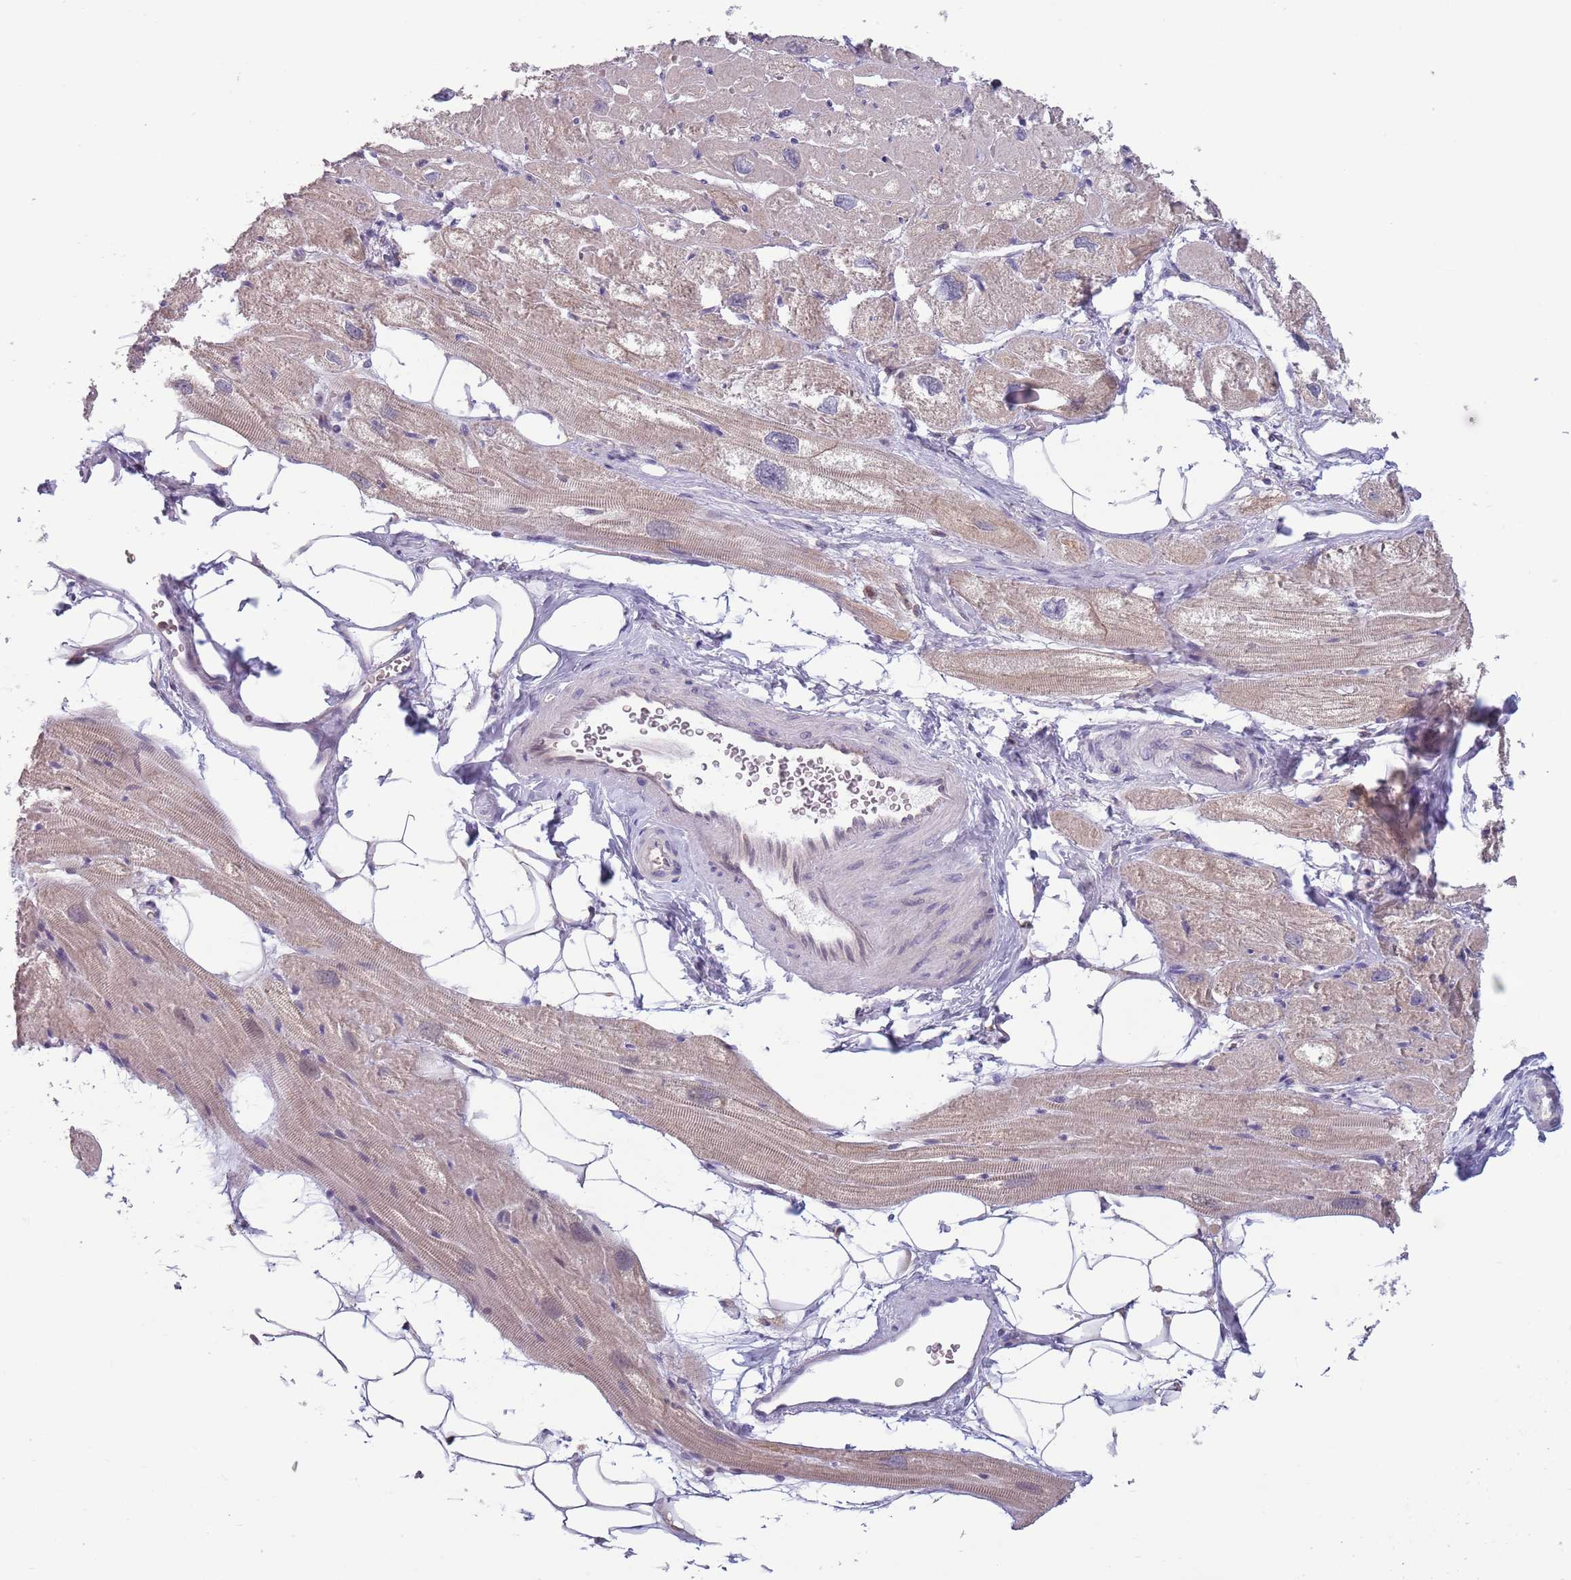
{"staining": {"intensity": "weak", "quantity": ">75%", "location": "cytoplasmic/membranous"}, "tissue": "heart muscle", "cell_type": "Cardiomyocytes", "image_type": "normal", "snomed": [{"axis": "morphology", "description": "Normal tissue, NOS"}, {"axis": "topography", "description": "Heart"}], "caption": "Immunohistochemistry (IHC) micrograph of benign human heart muscle stained for a protein (brown), which demonstrates low levels of weak cytoplasmic/membranous staining in approximately >75% of cardiomyocytes.", "gene": "CLNS1A", "patient": {"sex": "male", "age": 50}}